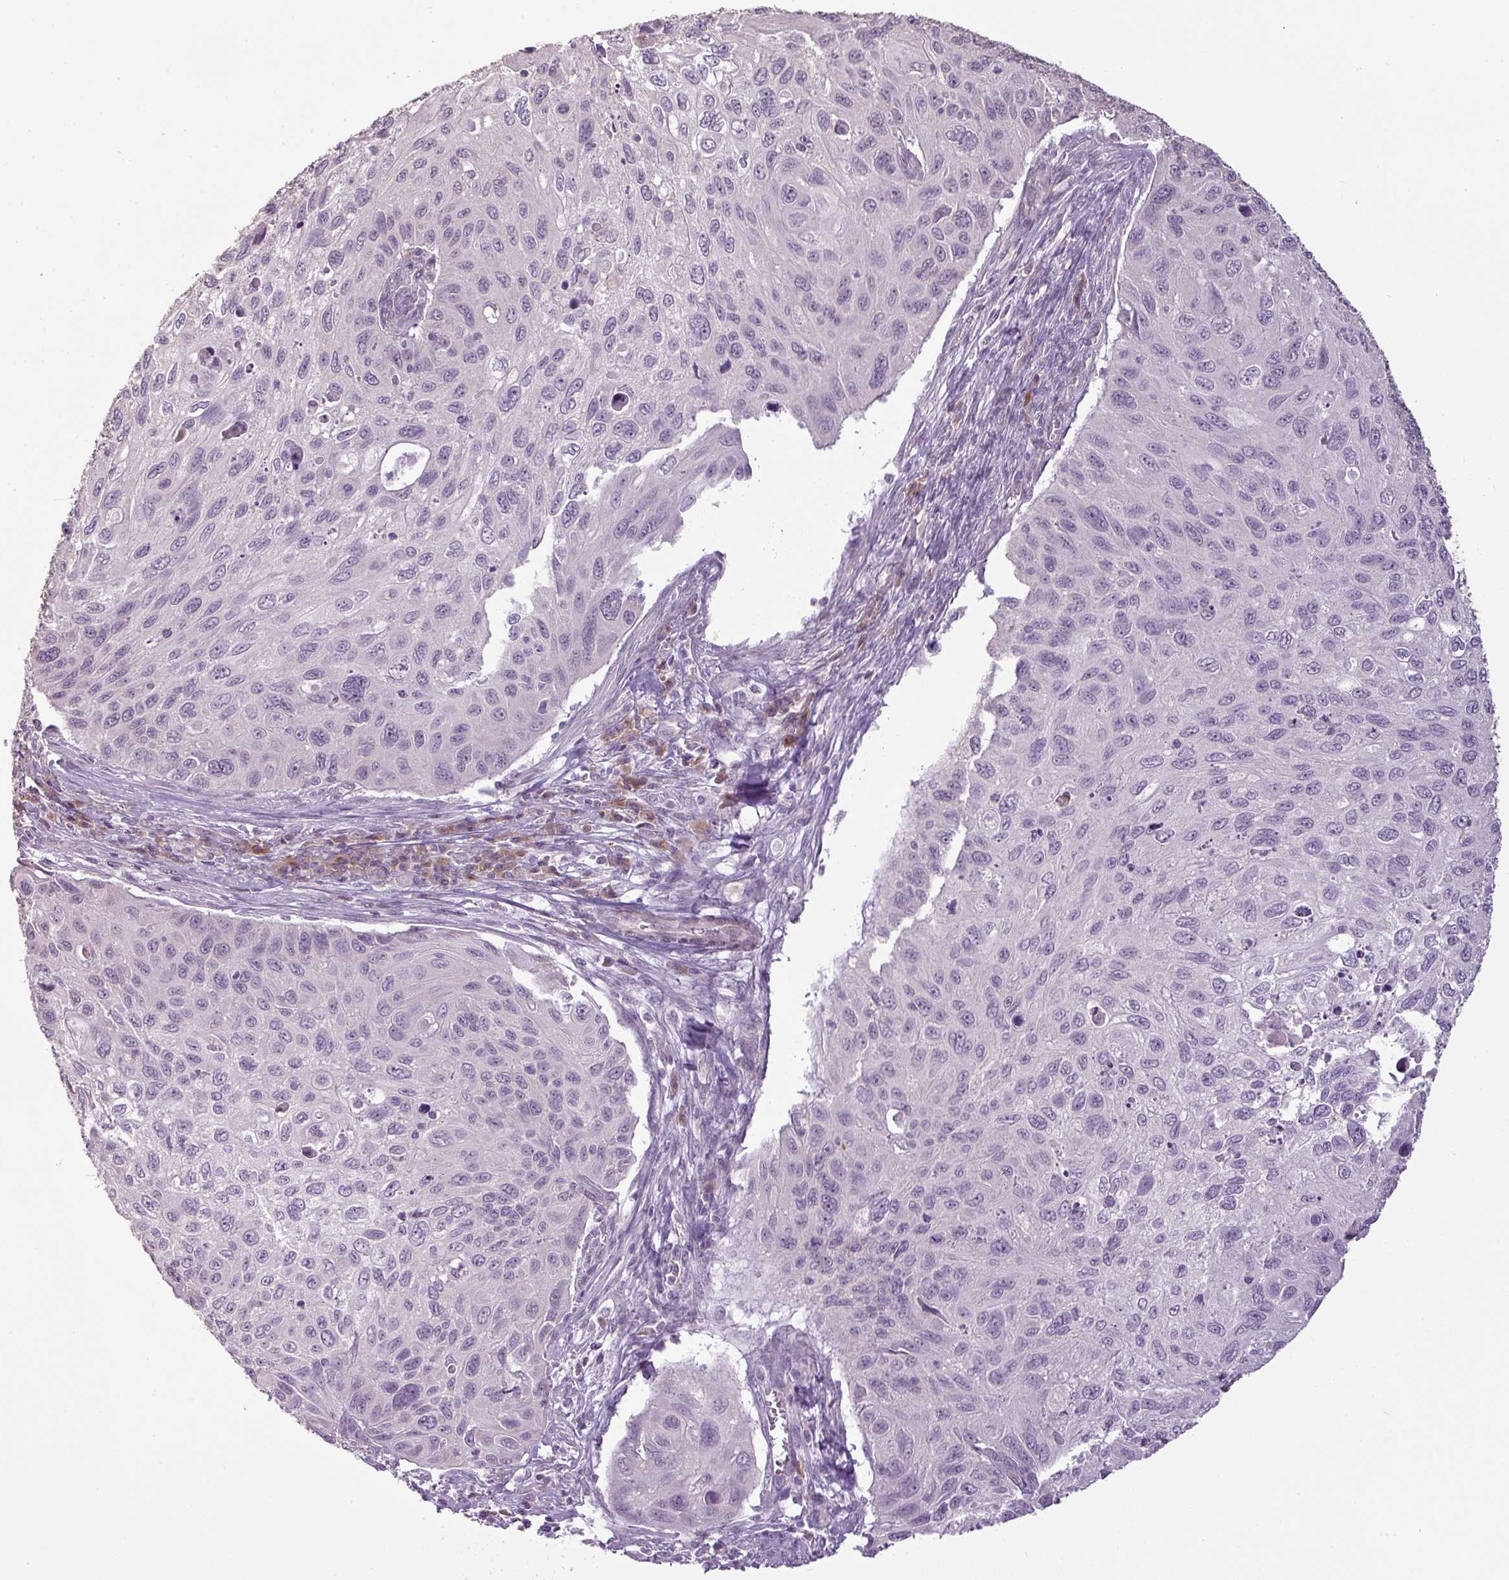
{"staining": {"intensity": "negative", "quantity": "none", "location": "none"}, "tissue": "cervical cancer", "cell_type": "Tumor cells", "image_type": "cancer", "snomed": [{"axis": "morphology", "description": "Squamous cell carcinoma, NOS"}, {"axis": "topography", "description": "Cervix"}], "caption": "Immunohistochemical staining of squamous cell carcinoma (cervical) demonstrates no significant expression in tumor cells.", "gene": "LY9", "patient": {"sex": "female", "age": 70}}